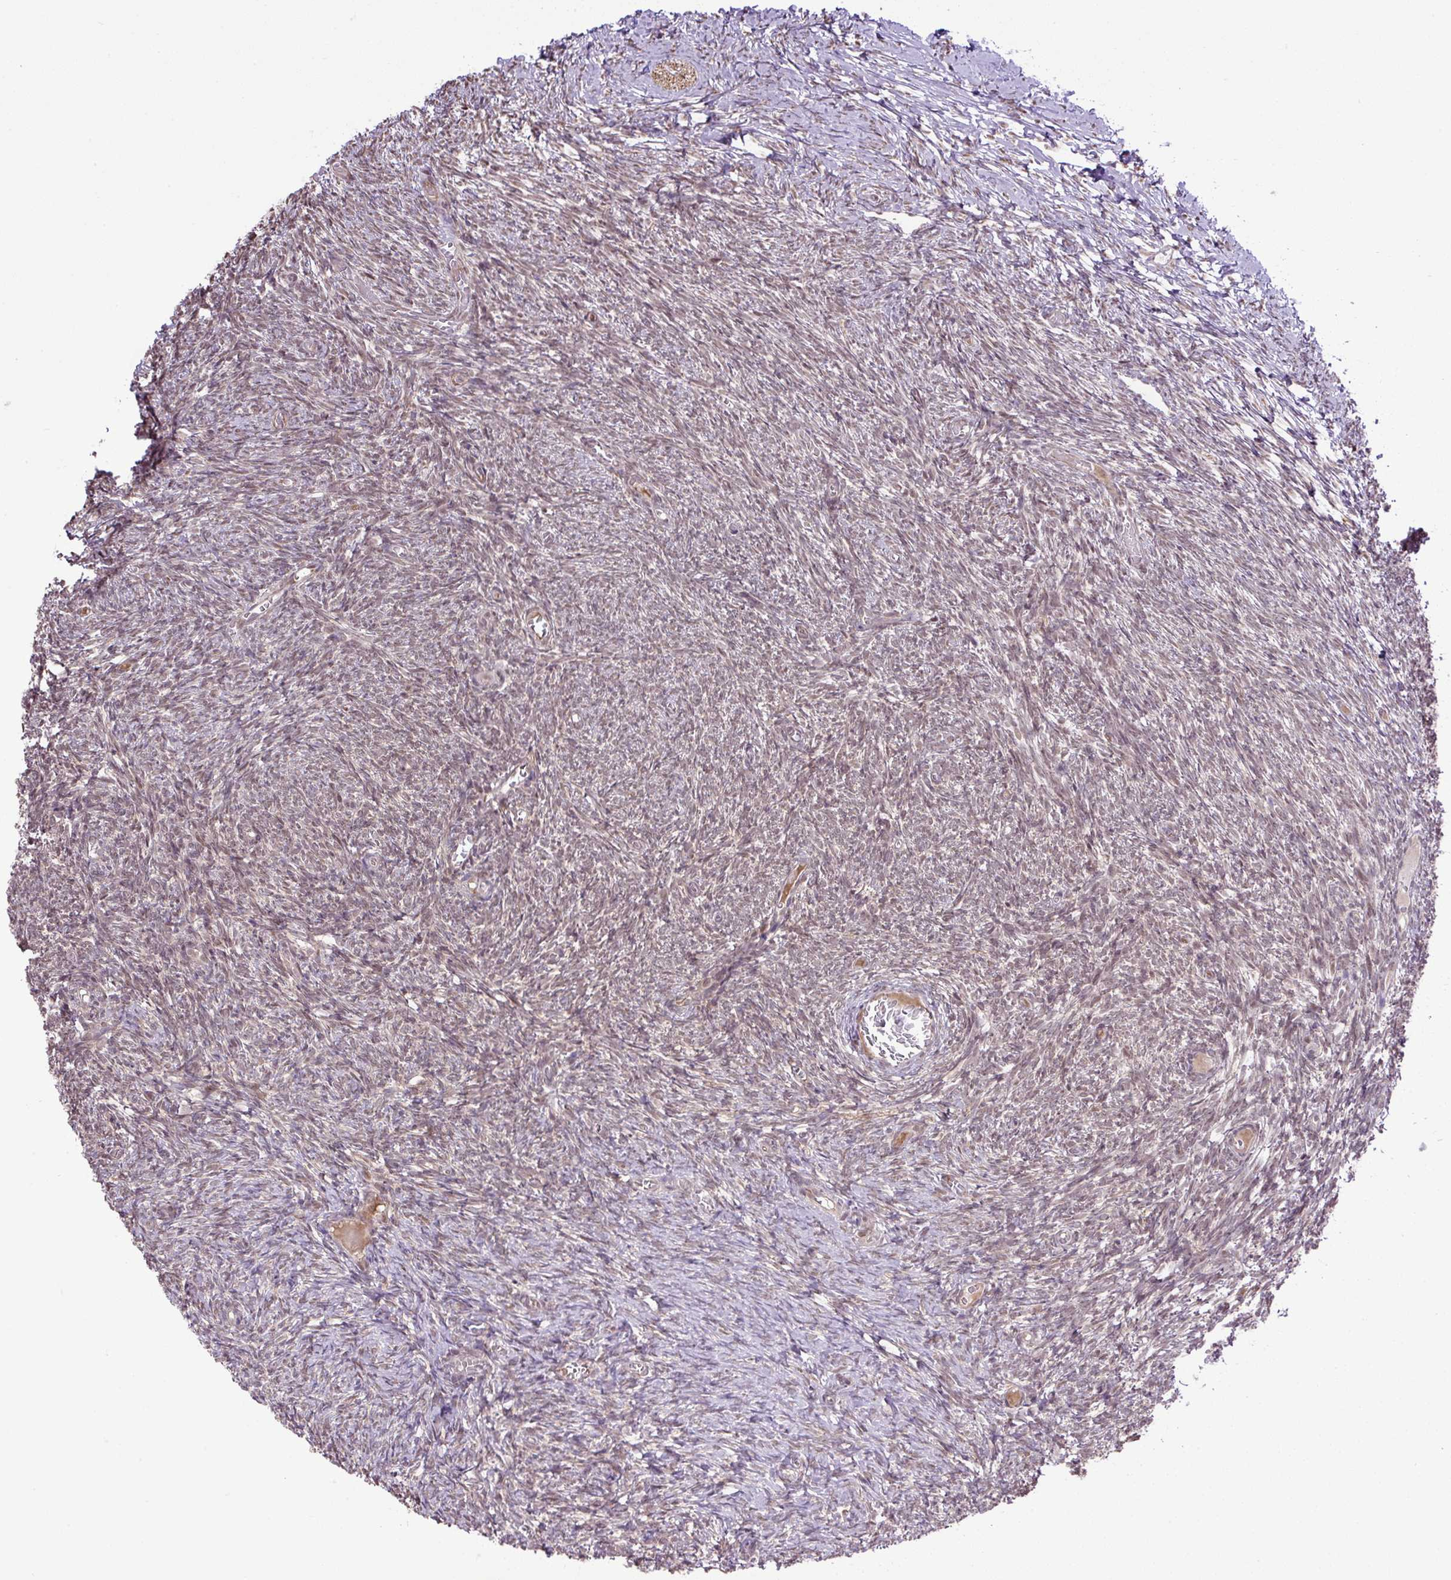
{"staining": {"intensity": "weak", "quantity": ">75%", "location": "nuclear"}, "tissue": "ovary", "cell_type": "Ovarian stroma cells", "image_type": "normal", "snomed": [{"axis": "morphology", "description": "Normal tissue, NOS"}, {"axis": "topography", "description": "Ovary"}], "caption": "This histopathology image demonstrates normal ovary stained with immunohistochemistry to label a protein in brown. The nuclear of ovarian stroma cells show weak positivity for the protein. Nuclei are counter-stained blue.", "gene": "SGTA", "patient": {"sex": "female", "age": 39}}